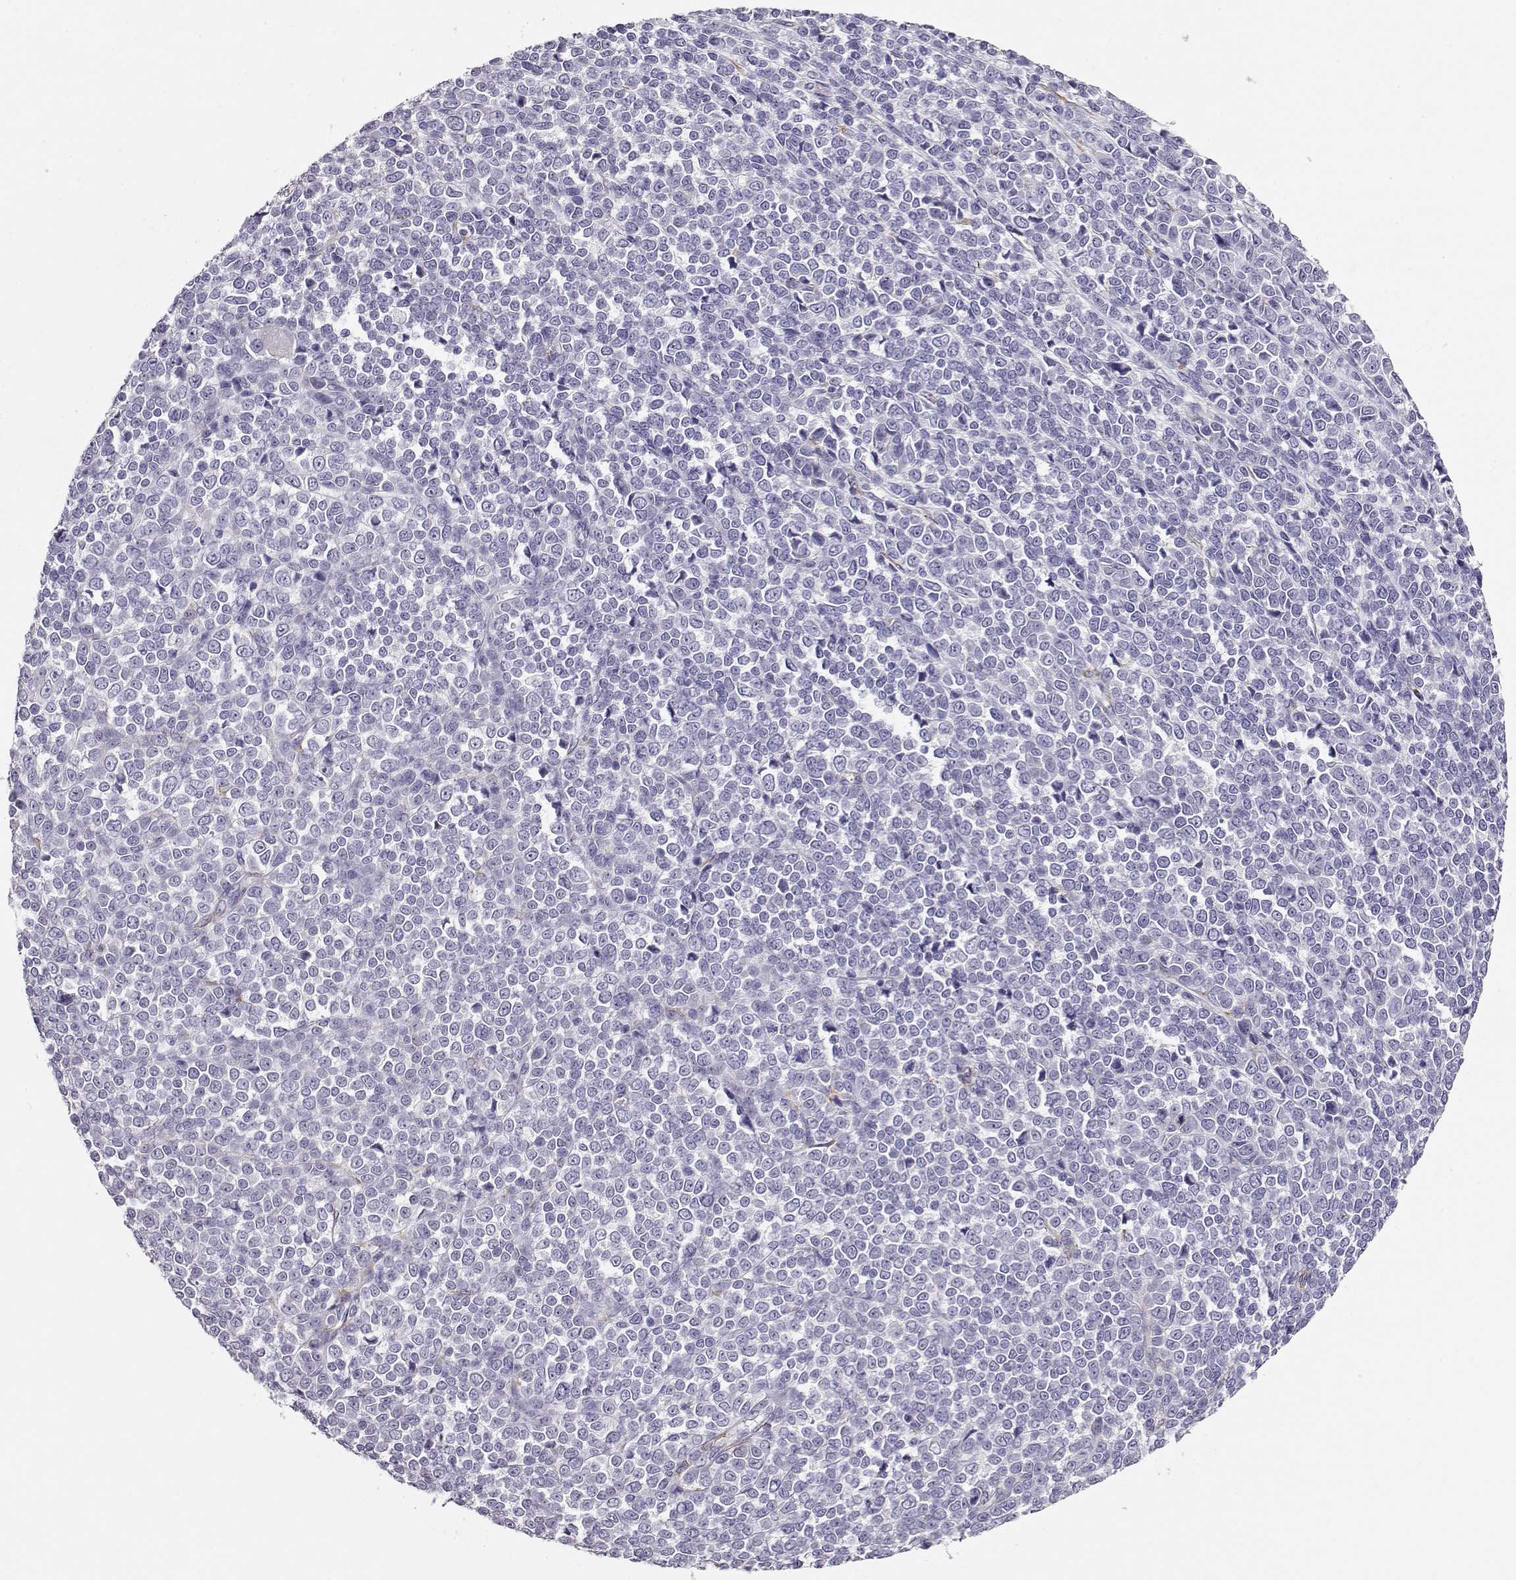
{"staining": {"intensity": "negative", "quantity": "none", "location": "none"}, "tissue": "melanoma", "cell_type": "Tumor cells", "image_type": "cancer", "snomed": [{"axis": "morphology", "description": "Malignant melanoma, NOS"}, {"axis": "topography", "description": "Skin"}], "caption": "Melanoma stained for a protein using immunohistochemistry displays no positivity tumor cells.", "gene": "RBM44", "patient": {"sex": "female", "age": 95}}